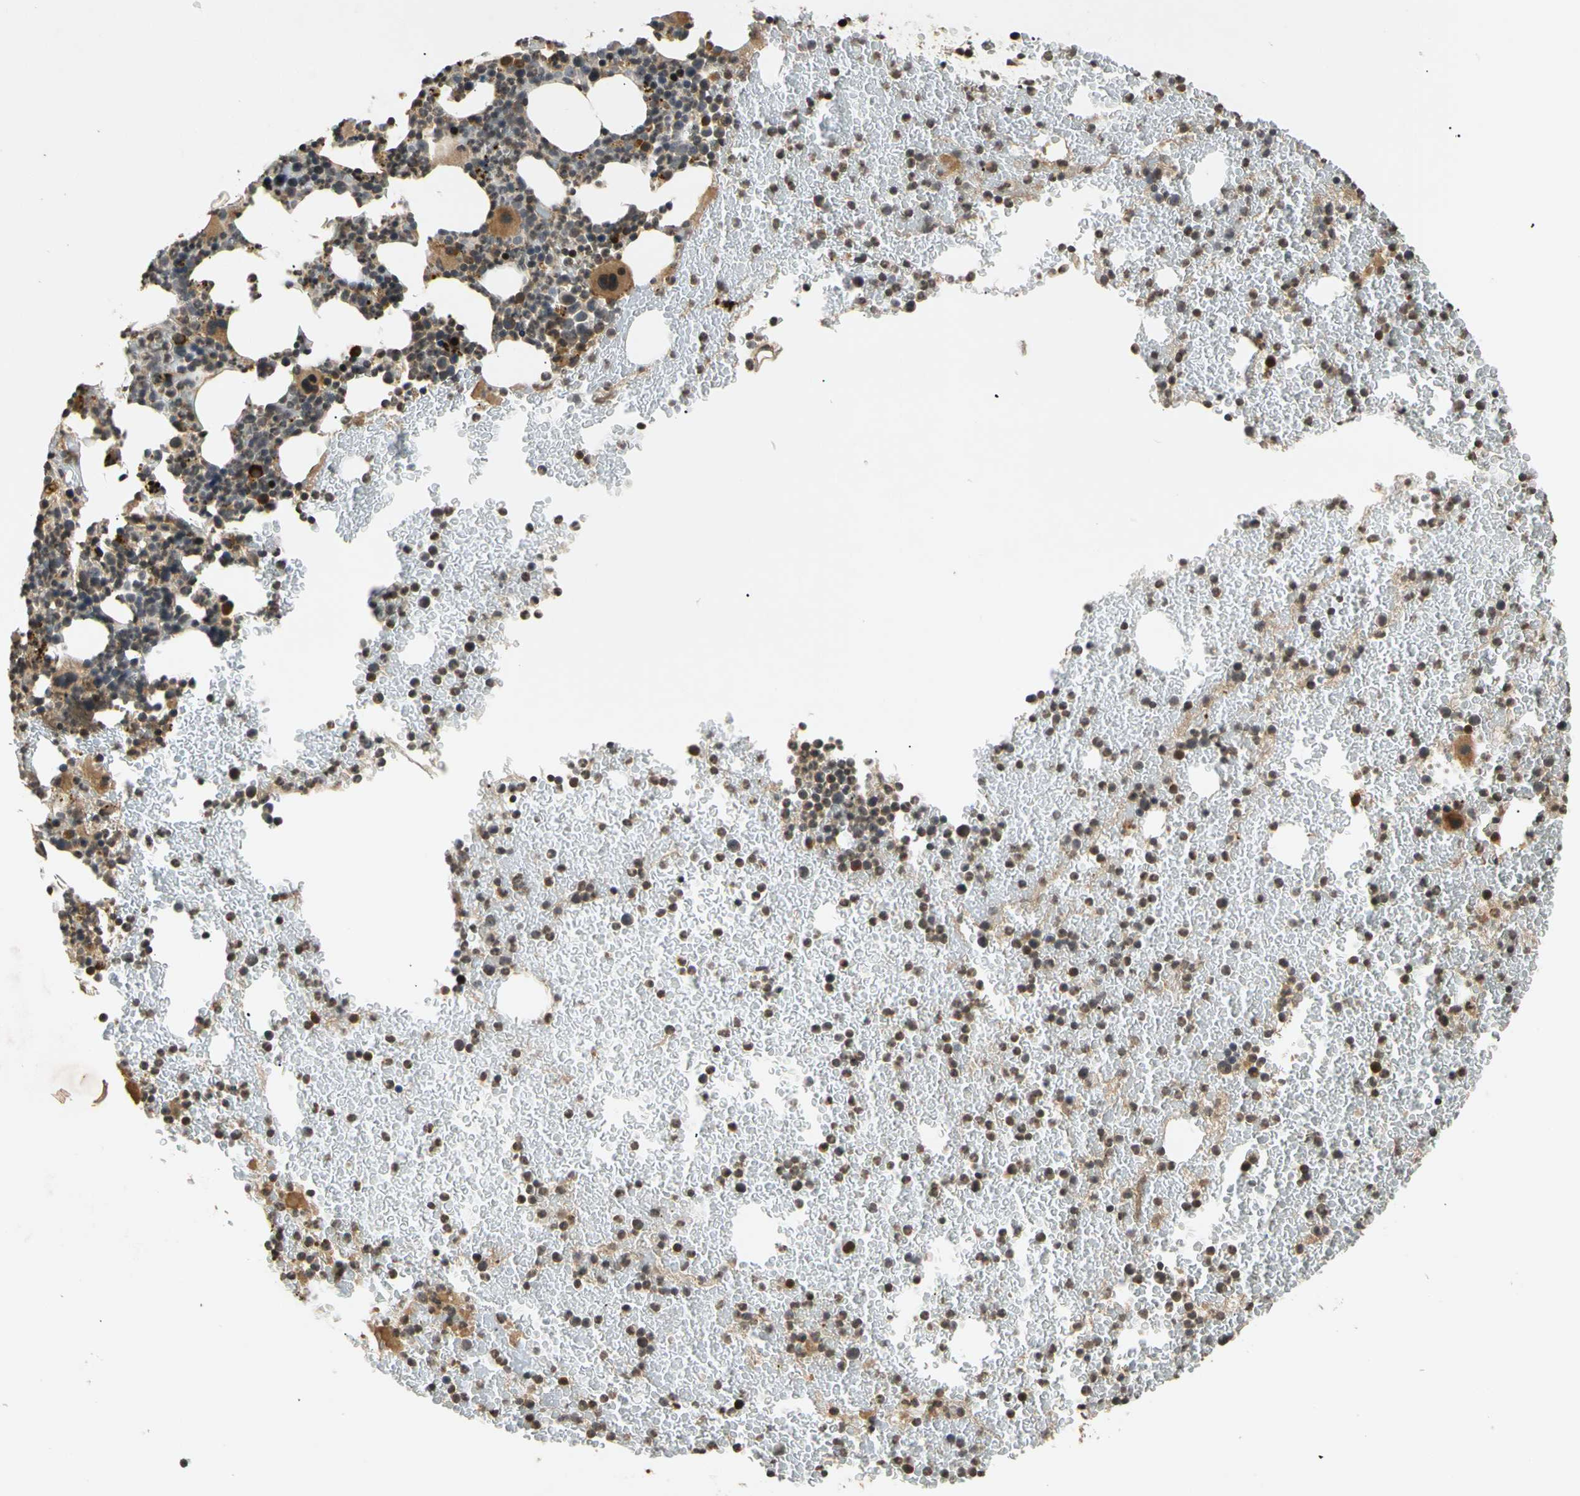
{"staining": {"intensity": "strong", "quantity": "25%-75%", "location": "cytoplasmic/membranous,nuclear"}, "tissue": "bone marrow", "cell_type": "Hematopoietic cells", "image_type": "normal", "snomed": [{"axis": "morphology", "description": "Normal tissue, NOS"}, {"axis": "topography", "description": "Bone marrow"}], "caption": "High-power microscopy captured an immunohistochemistry photomicrograph of benign bone marrow, revealing strong cytoplasmic/membranous,nuclear staining in about 25%-75% of hematopoietic cells. The protein of interest is shown in brown color, while the nuclei are stained blue.", "gene": "MRPS22", "patient": {"sex": "female", "age": 52}}